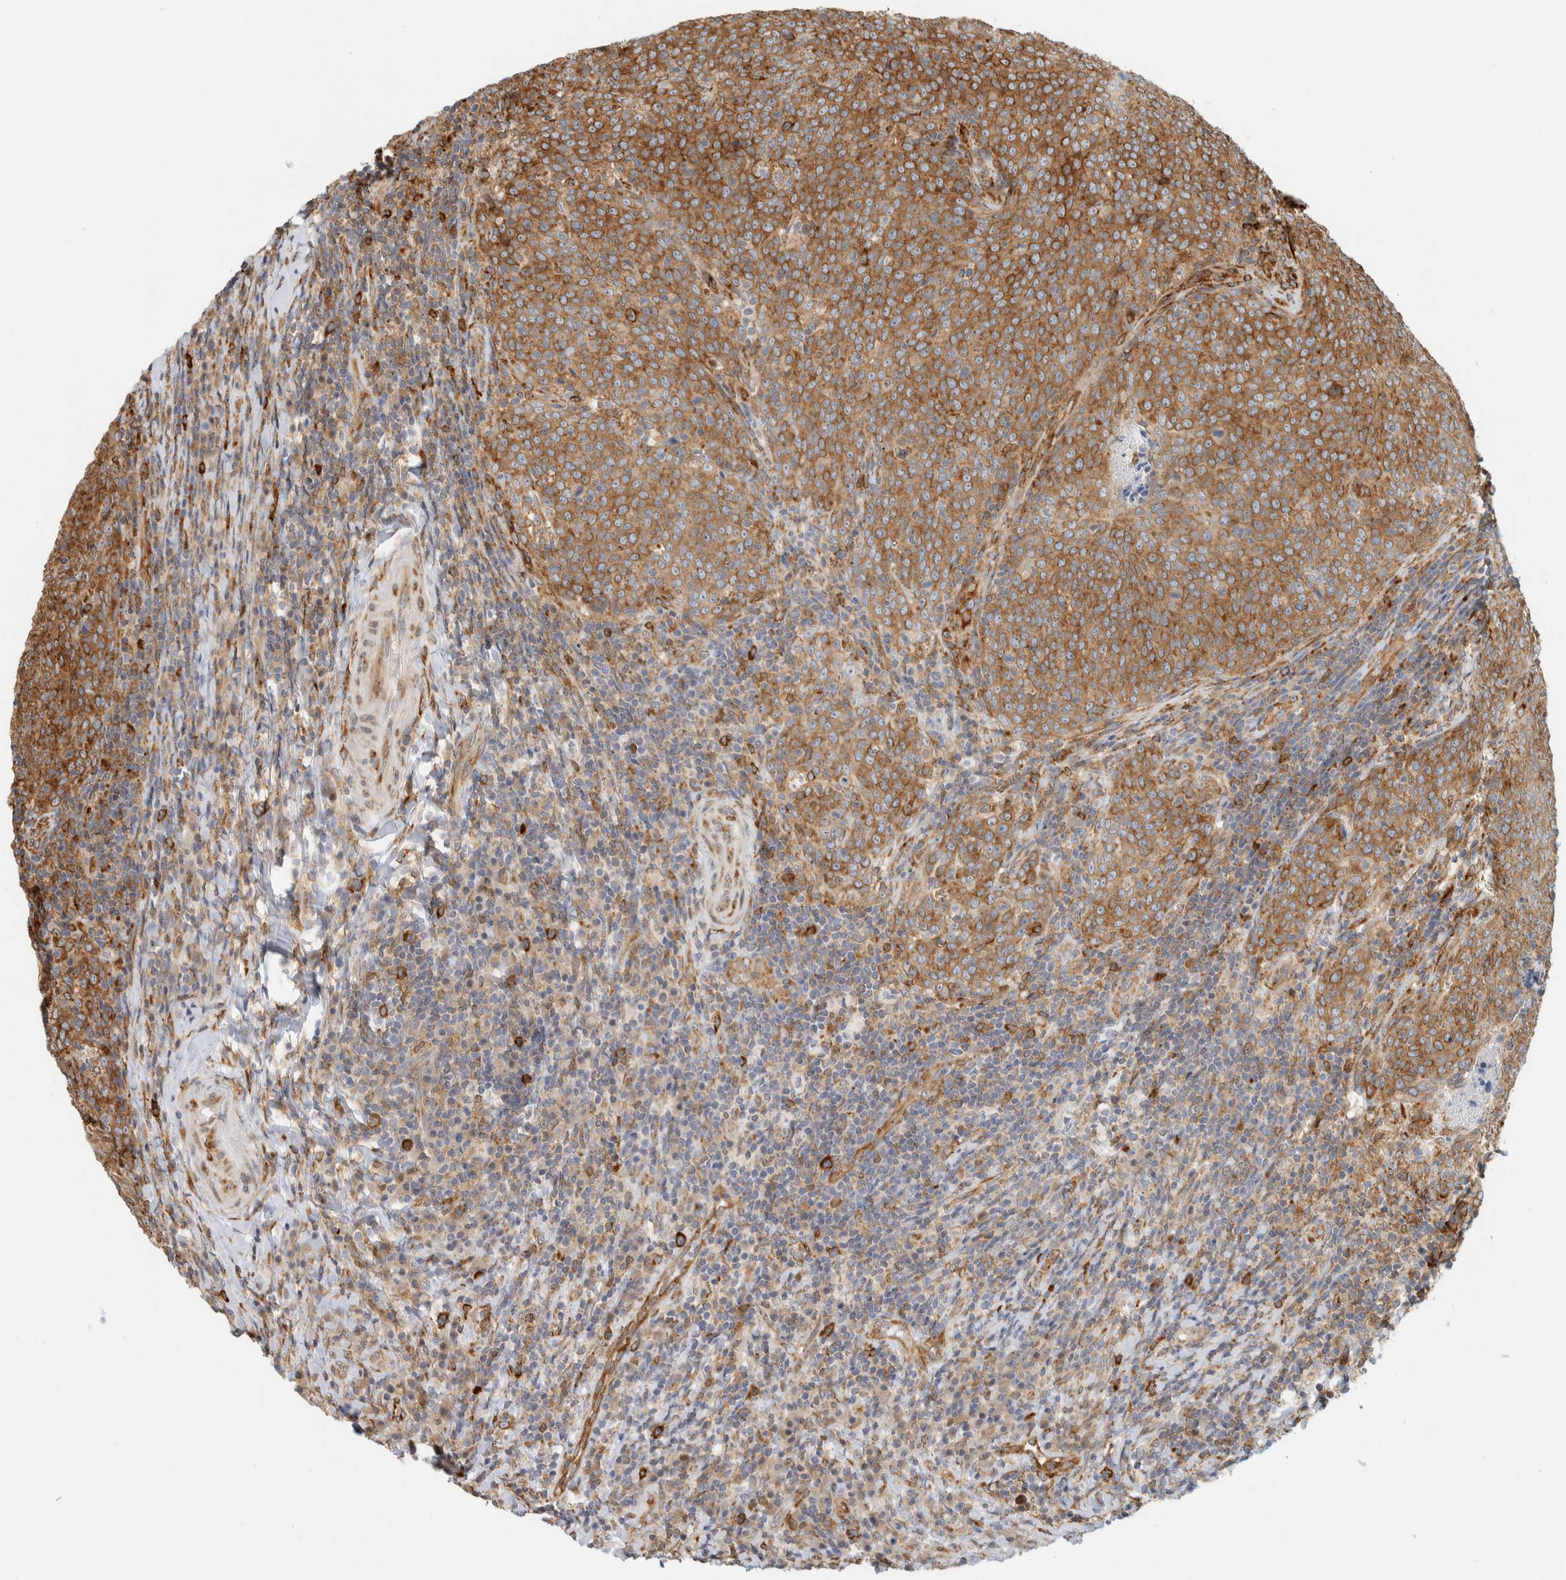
{"staining": {"intensity": "strong", "quantity": ">75%", "location": "cytoplasmic/membranous"}, "tissue": "head and neck cancer", "cell_type": "Tumor cells", "image_type": "cancer", "snomed": [{"axis": "morphology", "description": "Squamous cell carcinoma, NOS"}, {"axis": "morphology", "description": "Squamous cell carcinoma, metastatic, NOS"}, {"axis": "topography", "description": "Lymph node"}, {"axis": "topography", "description": "Head-Neck"}], "caption": "This is an image of immunohistochemistry (IHC) staining of metastatic squamous cell carcinoma (head and neck), which shows strong expression in the cytoplasmic/membranous of tumor cells.", "gene": "LLGL2", "patient": {"sex": "male", "age": 62}}